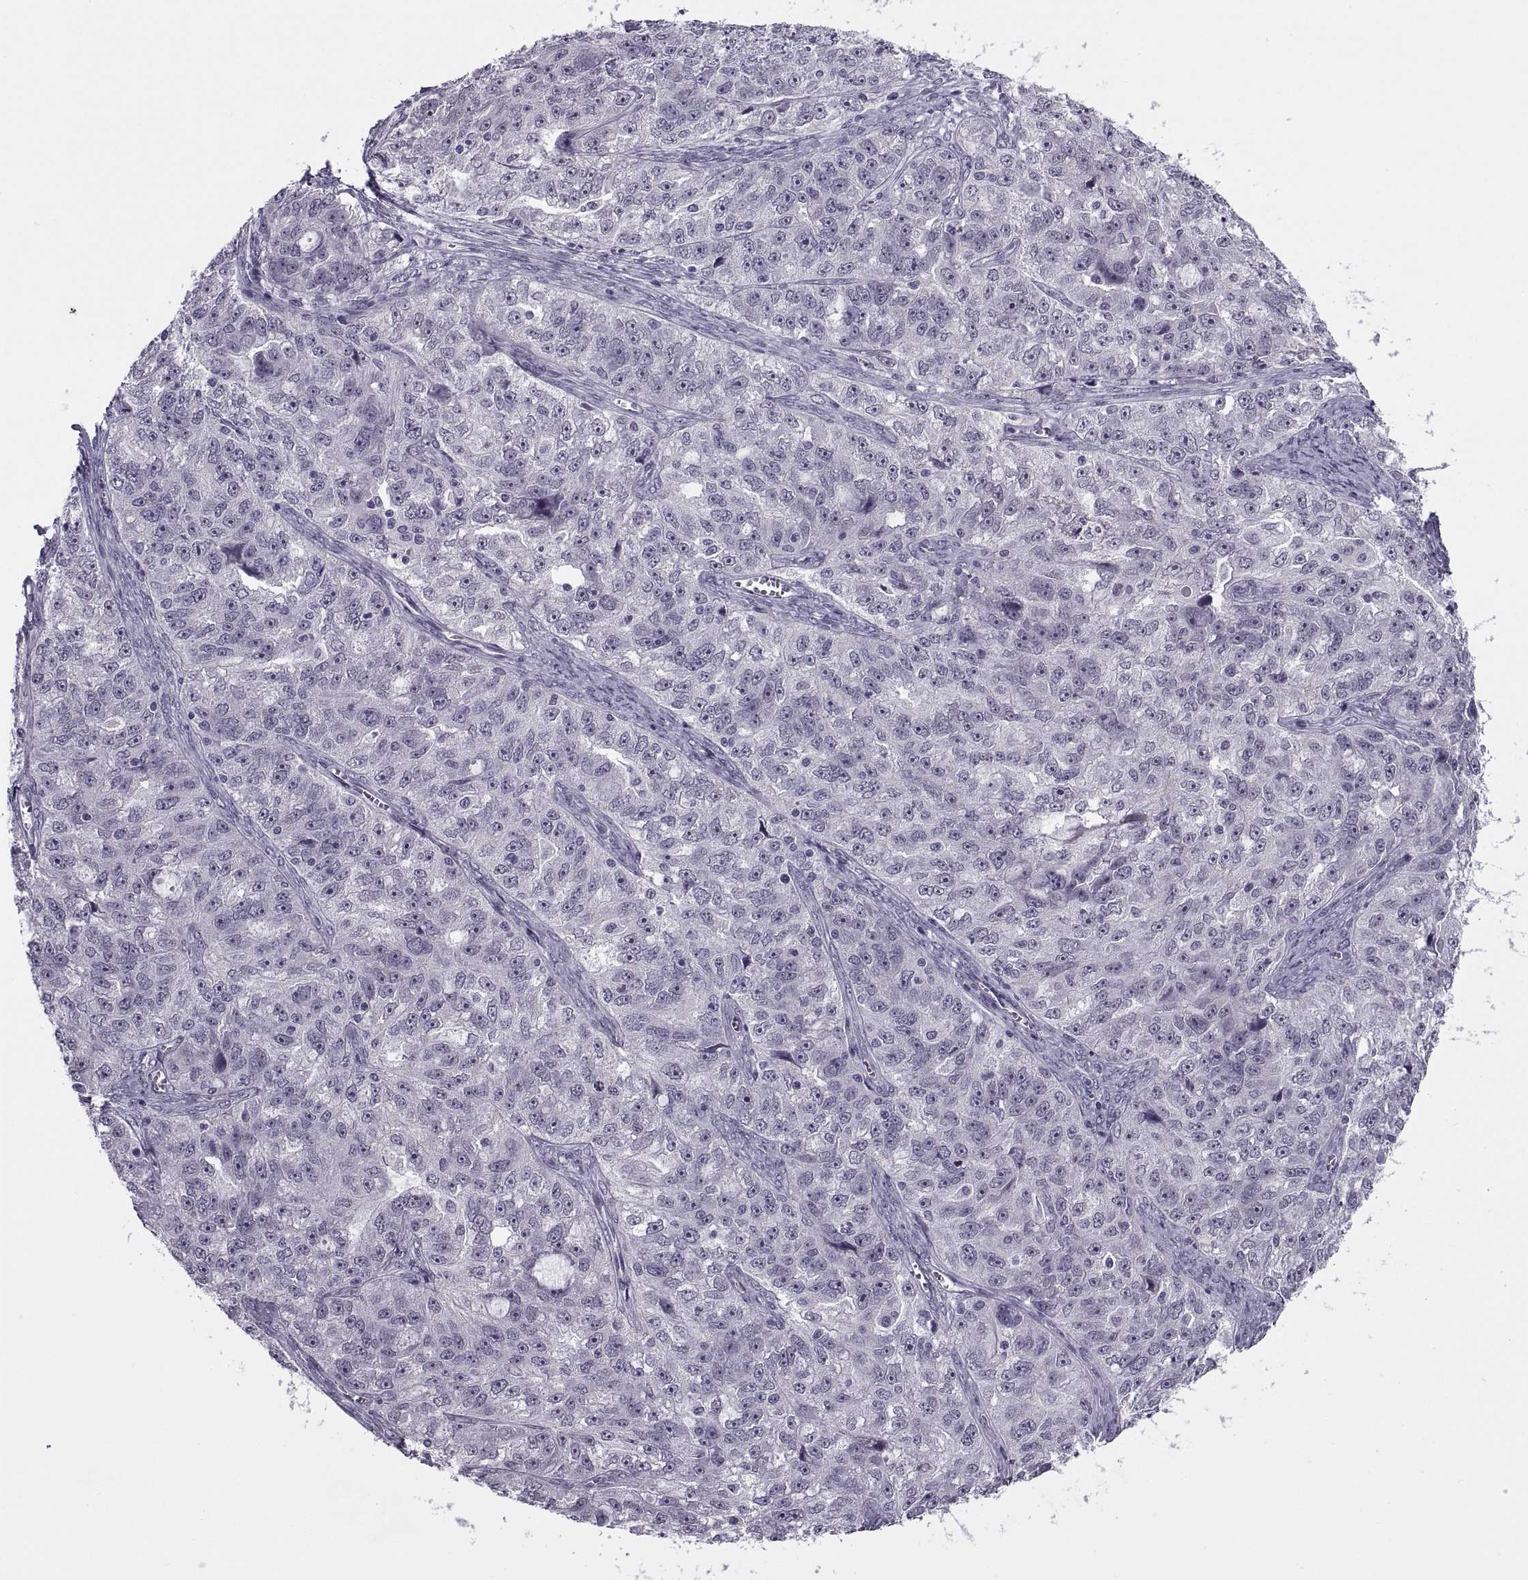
{"staining": {"intensity": "negative", "quantity": "none", "location": "none"}, "tissue": "ovarian cancer", "cell_type": "Tumor cells", "image_type": "cancer", "snomed": [{"axis": "morphology", "description": "Cystadenocarcinoma, serous, NOS"}, {"axis": "topography", "description": "Ovary"}], "caption": "Human ovarian cancer stained for a protein using immunohistochemistry (IHC) reveals no expression in tumor cells.", "gene": "TBC1D3G", "patient": {"sex": "female", "age": 51}}